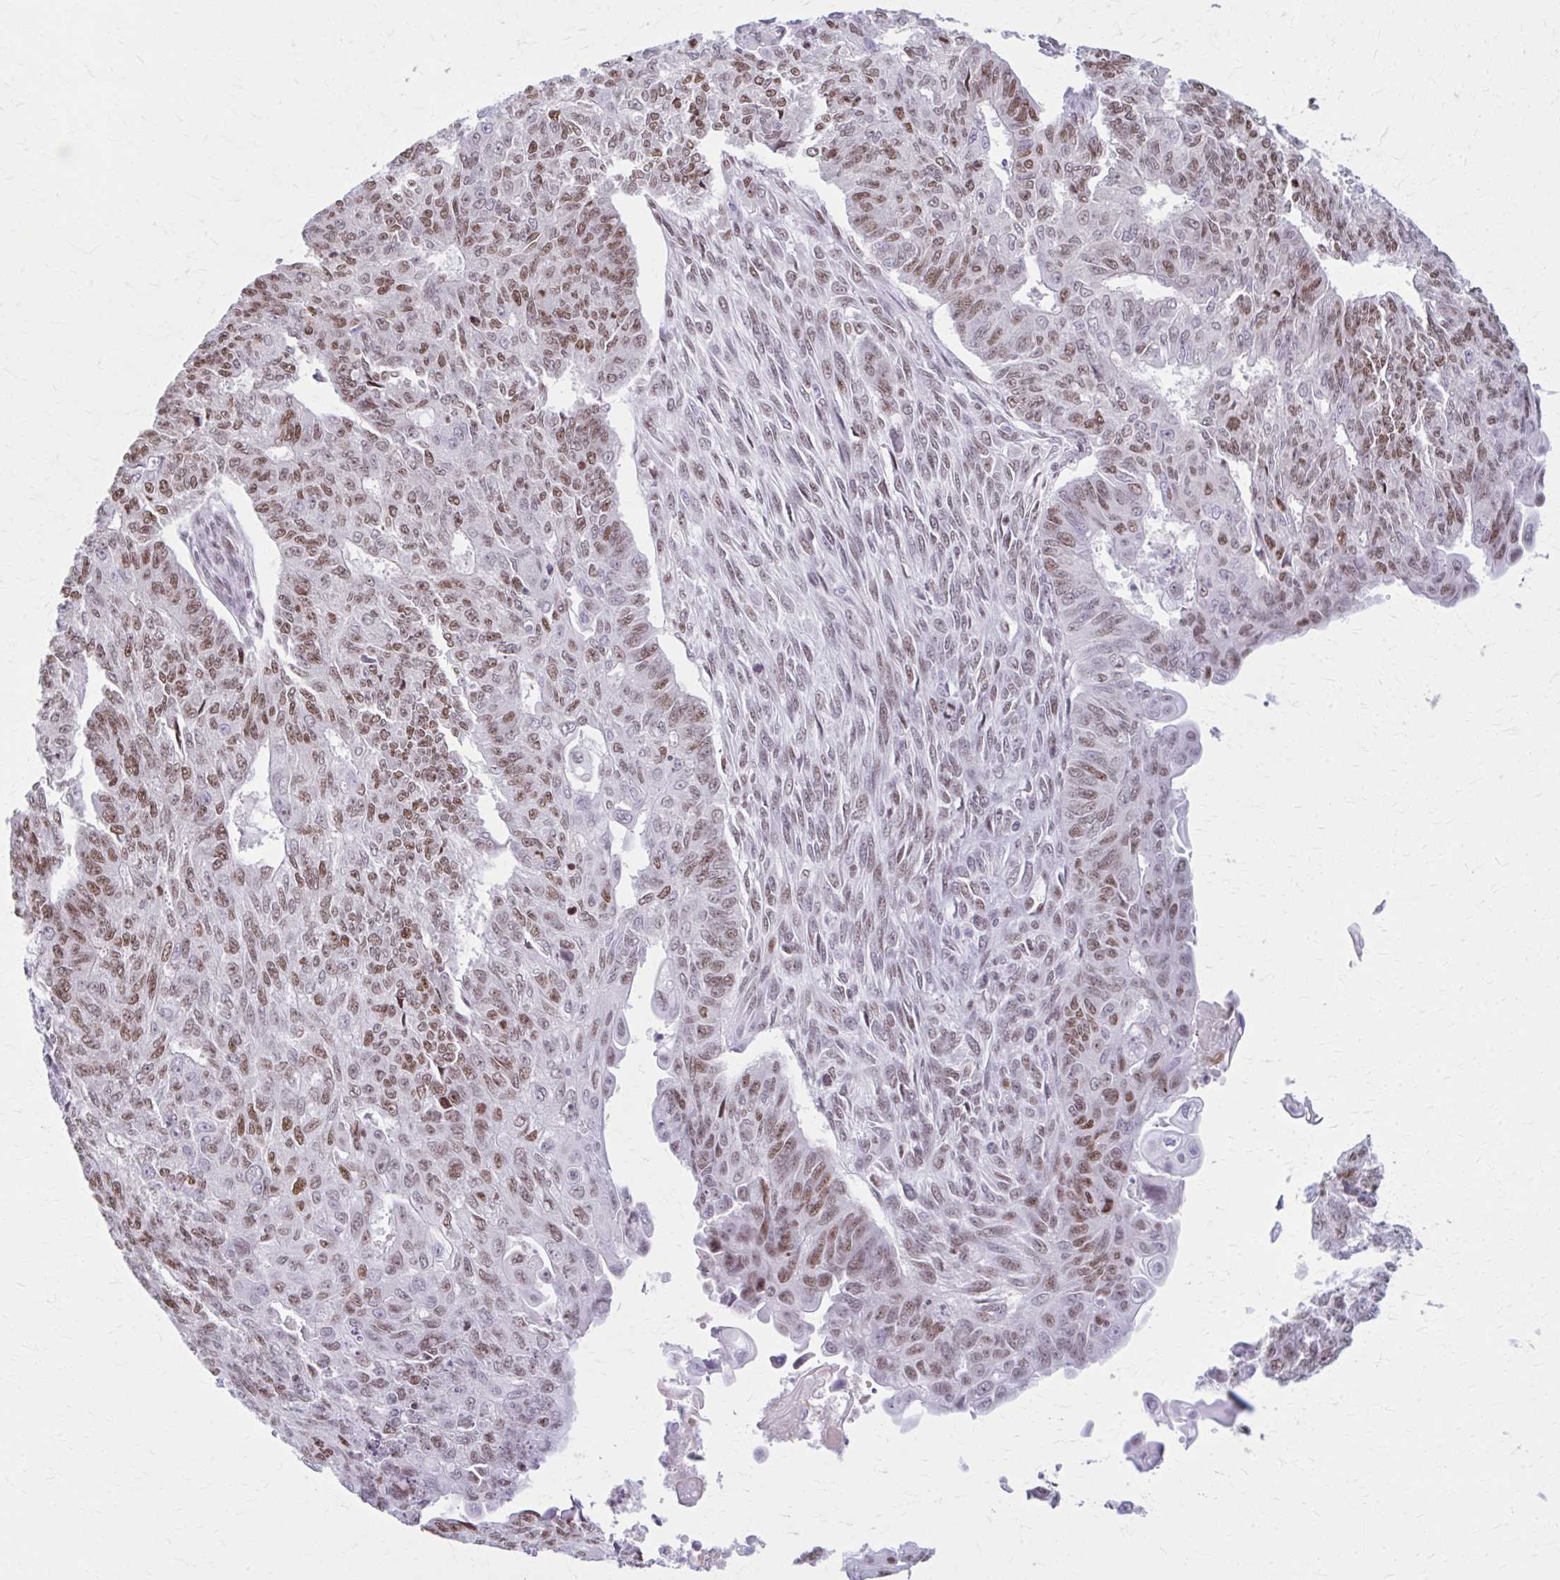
{"staining": {"intensity": "moderate", "quantity": "25%-75%", "location": "nuclear"}, "tissue": "endometrial cancer", "cell_type": "Tumor cells", "image_type": "cancer", "snomed": [{"axis": "morphology", "description": "Adenocarcinoma, NOS"}, {"axis": "topography", "description": "Endometrium"}], "caption": "DAB immunohistochemical staining of adenocarcinoma (endometrial) demonstrates moderate nuclear protein staining in about 25%-75% of tumor cells.", "gene": "PABIR1", "patient": {"sex": "female", "age": 32}}